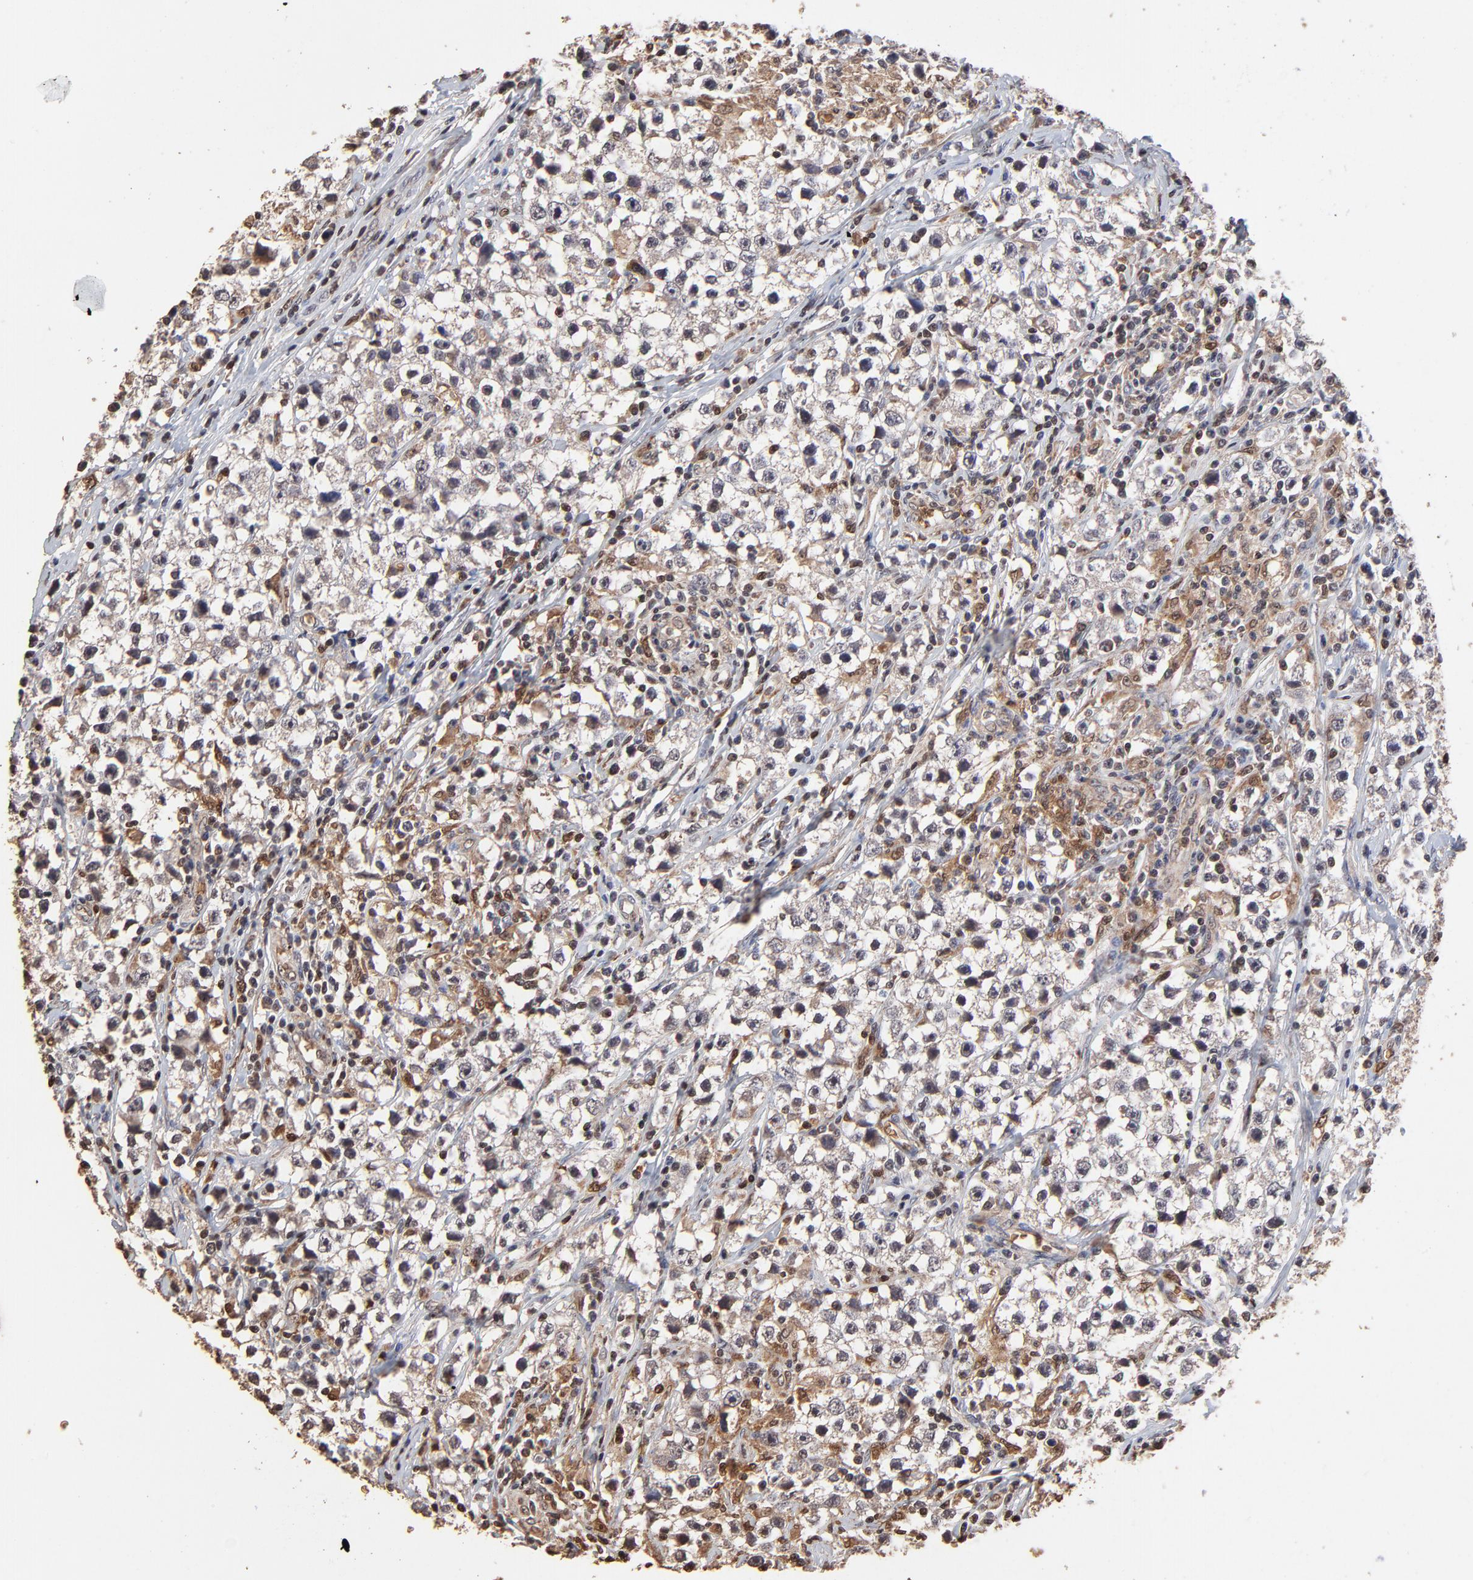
{"staining": {"intensity": "weak", "quantity": ">75%", "location": "cytoplasmic/membranous"}, "tissue": "testis cancer", "cell_type": "Tumor cells", "image_type": "cancer", "snomed": [{"axis": "morphology", "description": "Seminoma, NOS"}, {"axis": "topography", "description": "Testis"}], "caption": "DAB (3,3'-diaminobenzidine) immunohistochemical staining of human testis cancer (seminoma) exhibits weak cytoplasmic/membranous protein positivity in about >75% of tumor cells. (DAB (3,3'-diaminobenzidine) IHC with brightfield microscopy, high magnification).", "gene": "CASP1", "patient": {"sex": "male", "age": 35}}